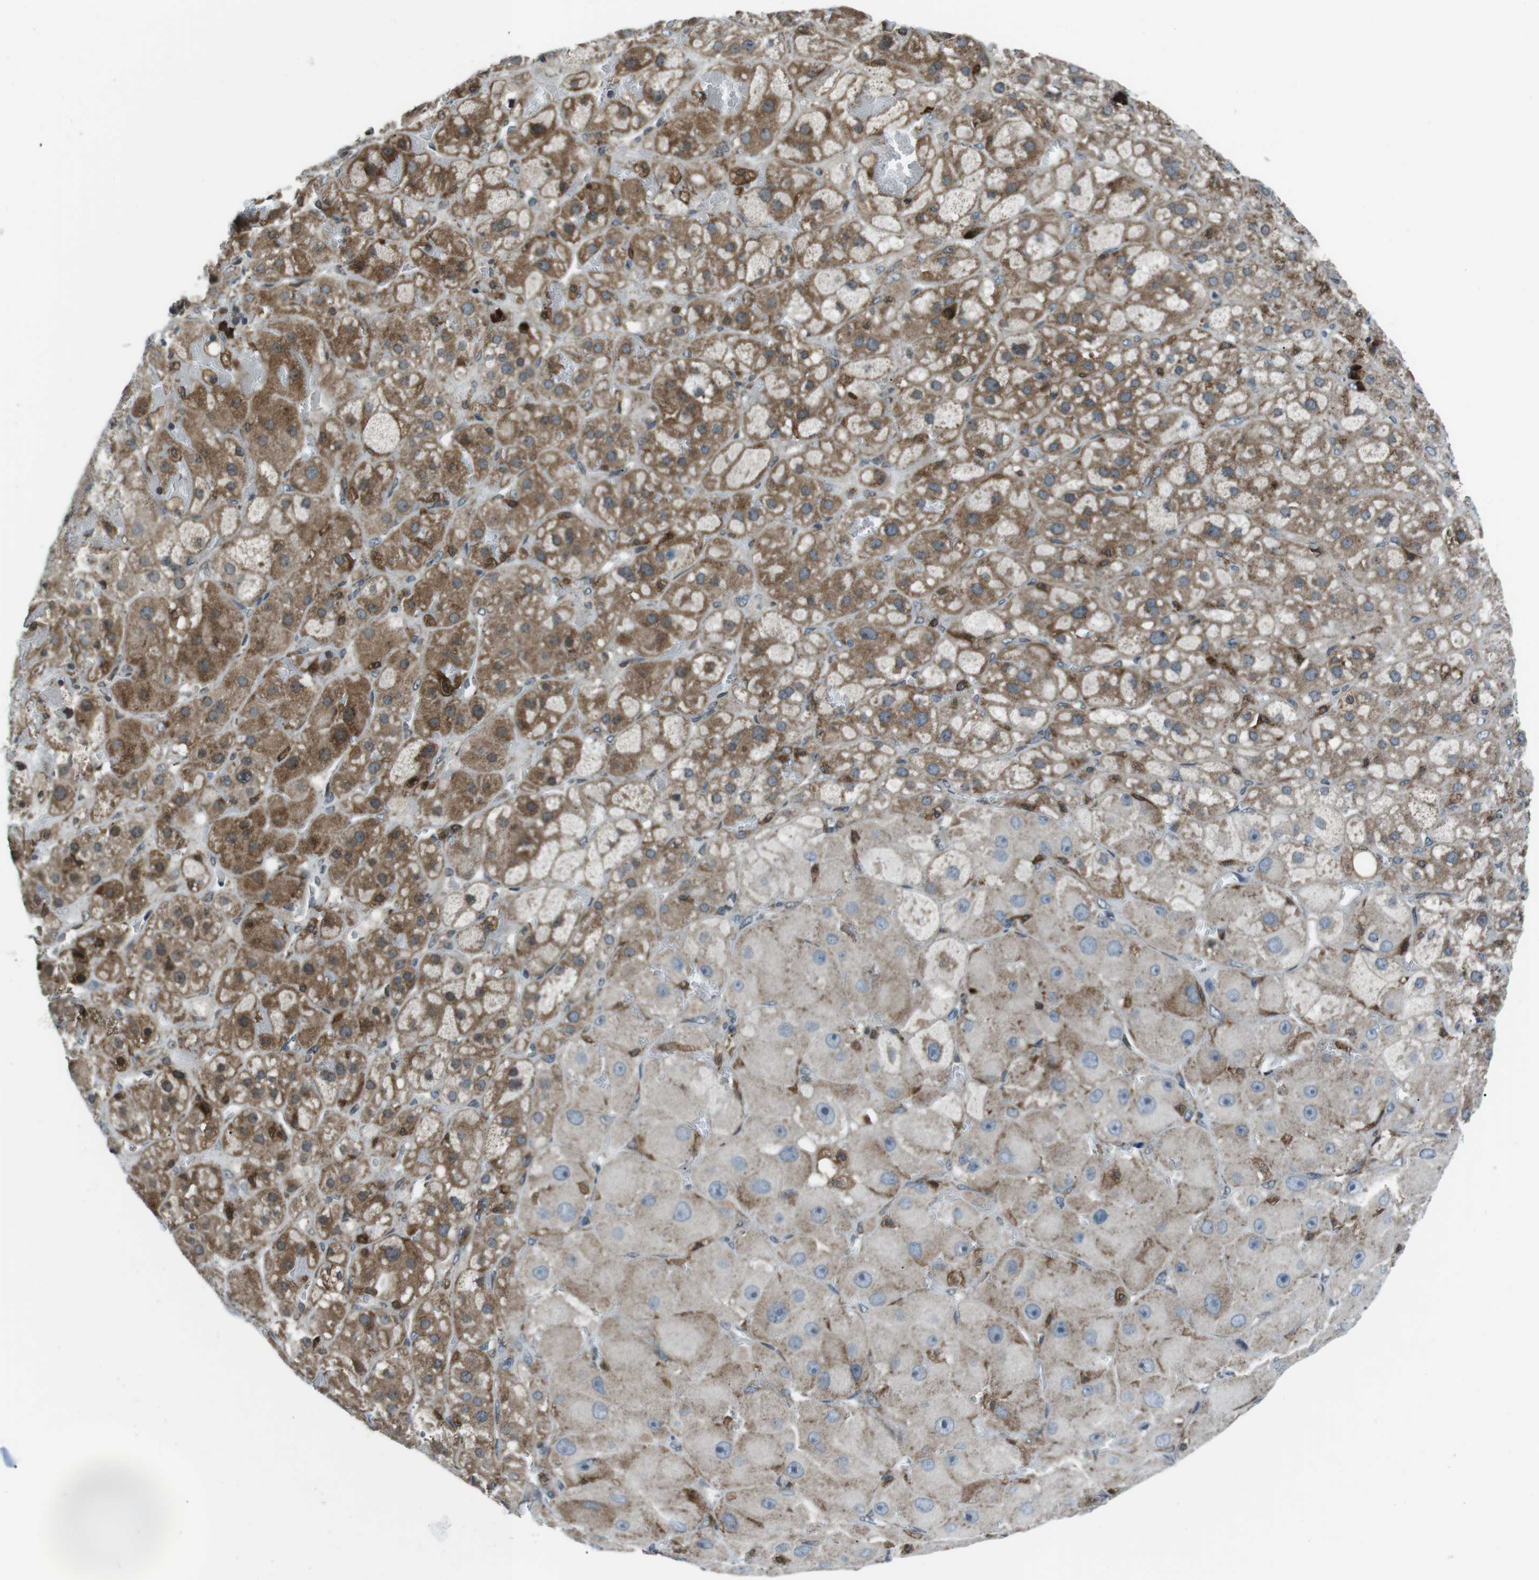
{"staining": {"intensity": "moderate", "quantity": "25%-75%", "location": "cytoplasmic/membranous"}, "tissue": "adrenal gland", "cell_type": "Glandular cells", "image_type": "normal", "snomed": [{"axis": "morphology", "description": "Normal tissue, NOS"}, {"axis": "topography", "description": "Adrenal gland"}], "caption": "This micrograph displays immunohistochemistry (IHC) staining of normal adrenal gland, with medium moderate cytoplasmic/membranous positivity in about 25%-75% of glandular cells.", "gene": "BLNK", "patient": {"sex": "female", "age": 47}}